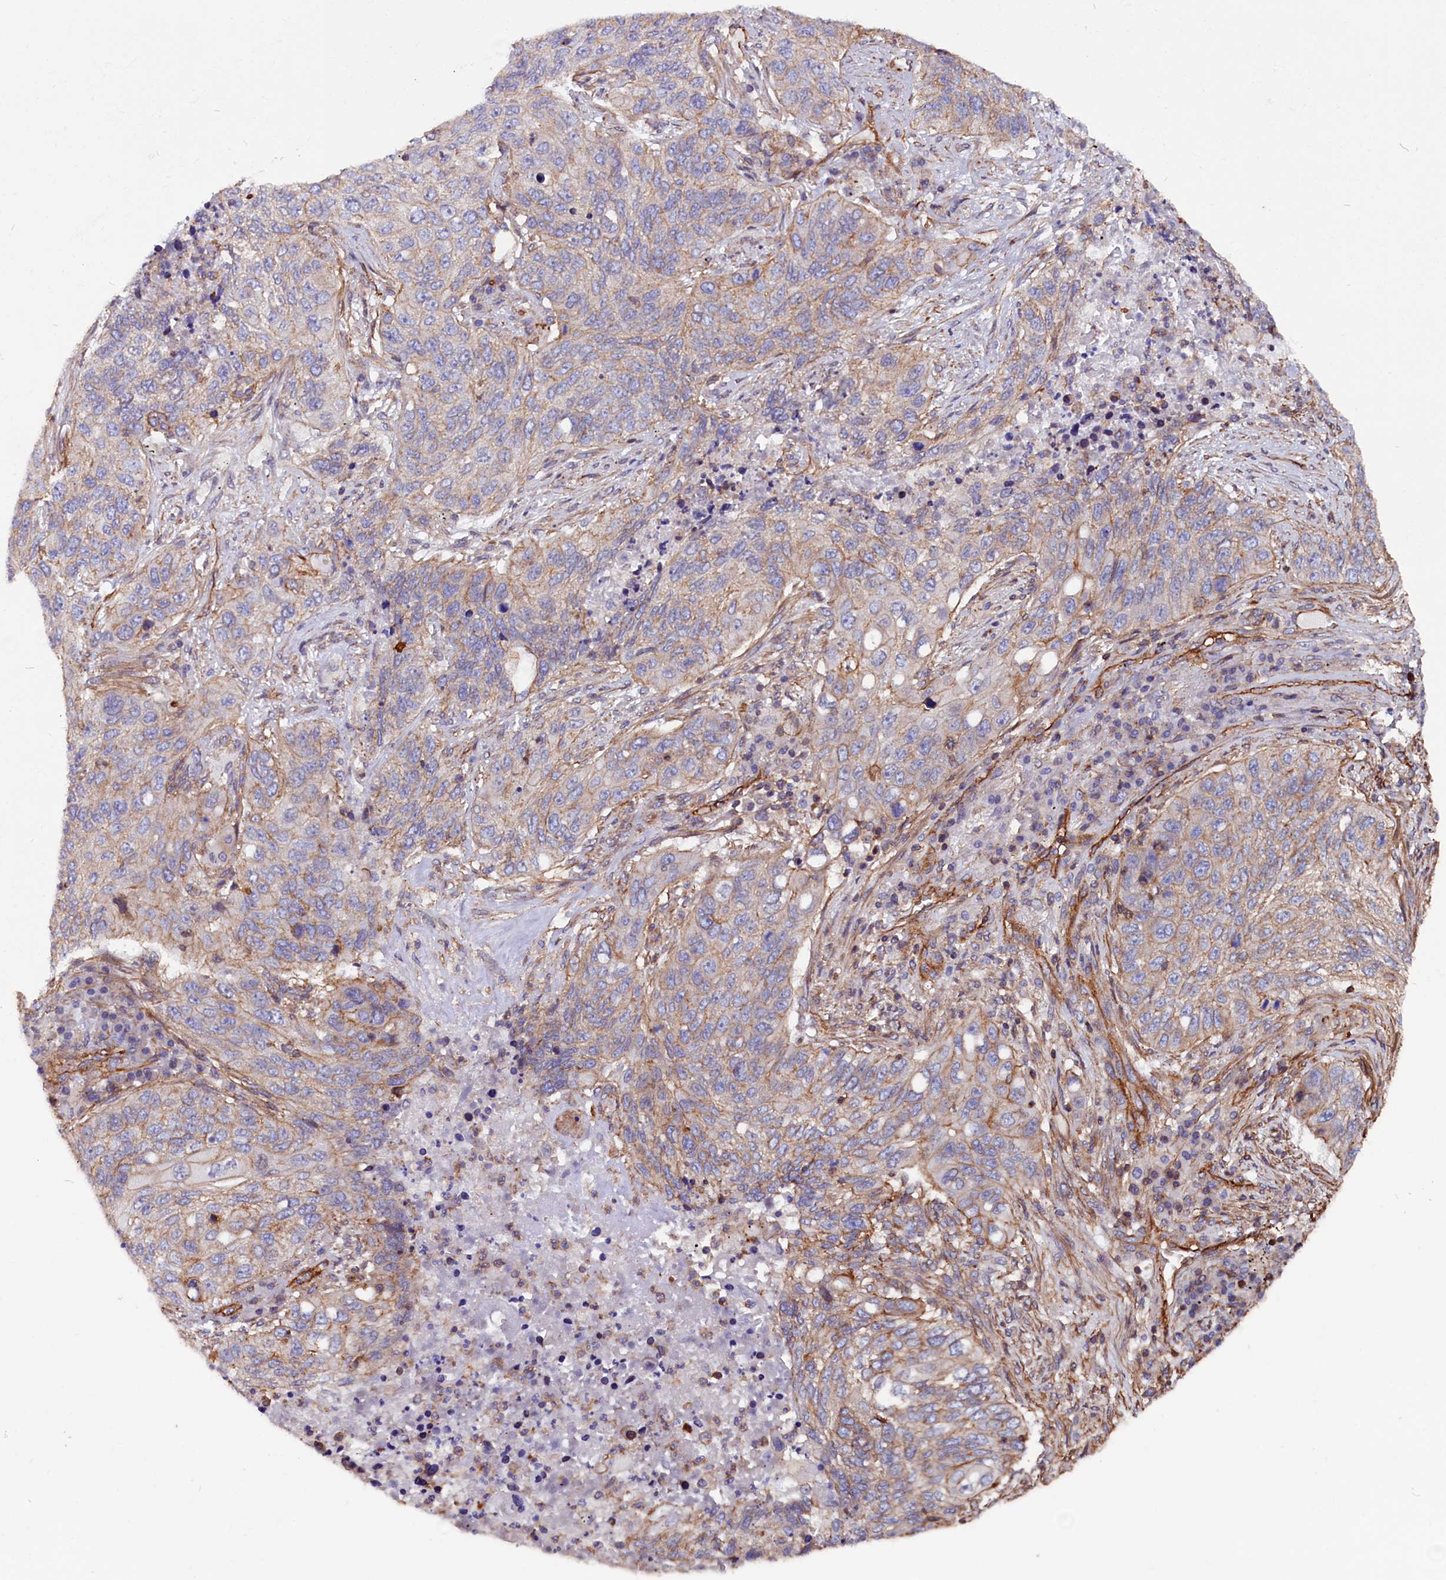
{"staining": {"intensity": "weak", "quantity": "<25%", "location": "cytoplasmic/membranous"}, "tissue": "lung cancer", "cell_type": "Tumor cells", "image_type": "cancer", "snomed": [{"axis": "morphology", "description": "Squamous cell carcinoma, NOS"}, {"axis": "topography", "description": "Lung"}], "caption": "Immunohistochemical staining of lung squamous cell carcinoma reveals no significant expression in tumor cells.", "gene": "ZNF749", "patient": {"sex": "female", "age": 63}}